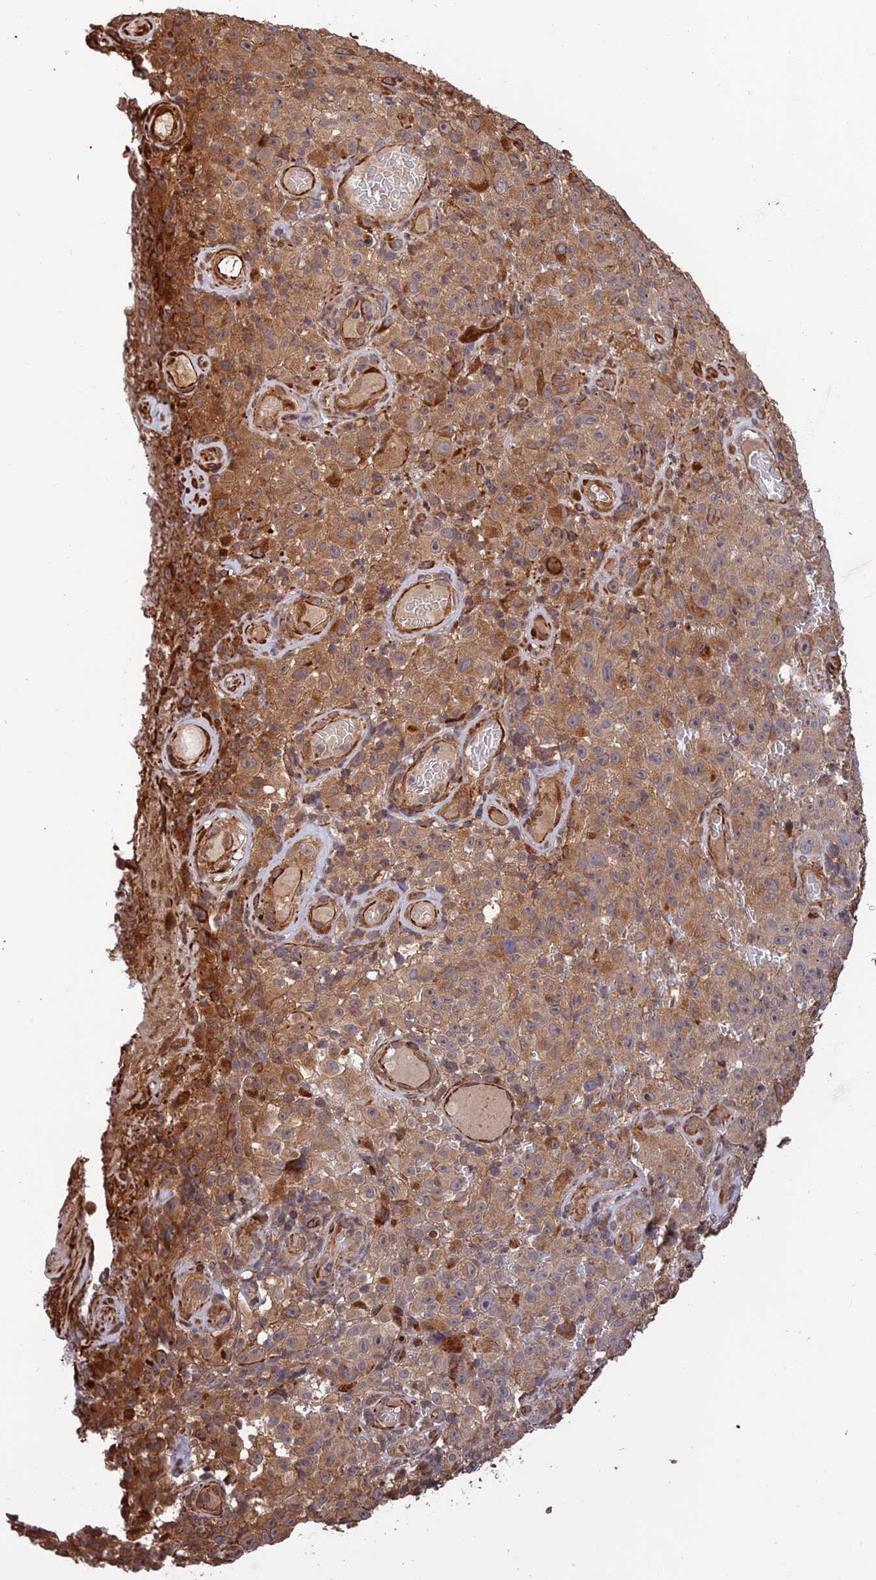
{"staining": {"intensity": "moderate", "quantity": ">75%", "location": "cytoplasmic/membranous"}, "tissue": "melanoma", "cell_type": "Tumor cells", "image_type": "cancer", "snomed": [{"axis": "morphology", "description": "Malignant melanoma, NOS"}, {"axis": "topography", "description": "Skin"}], "caption": "Melanoma stained with a brown dye reveals moderate cytoplasmic/membranous positive staining in about >75% of tumor cells.", "gene": "CREBL2", "patient": {"sex": "female", "age": 82}}